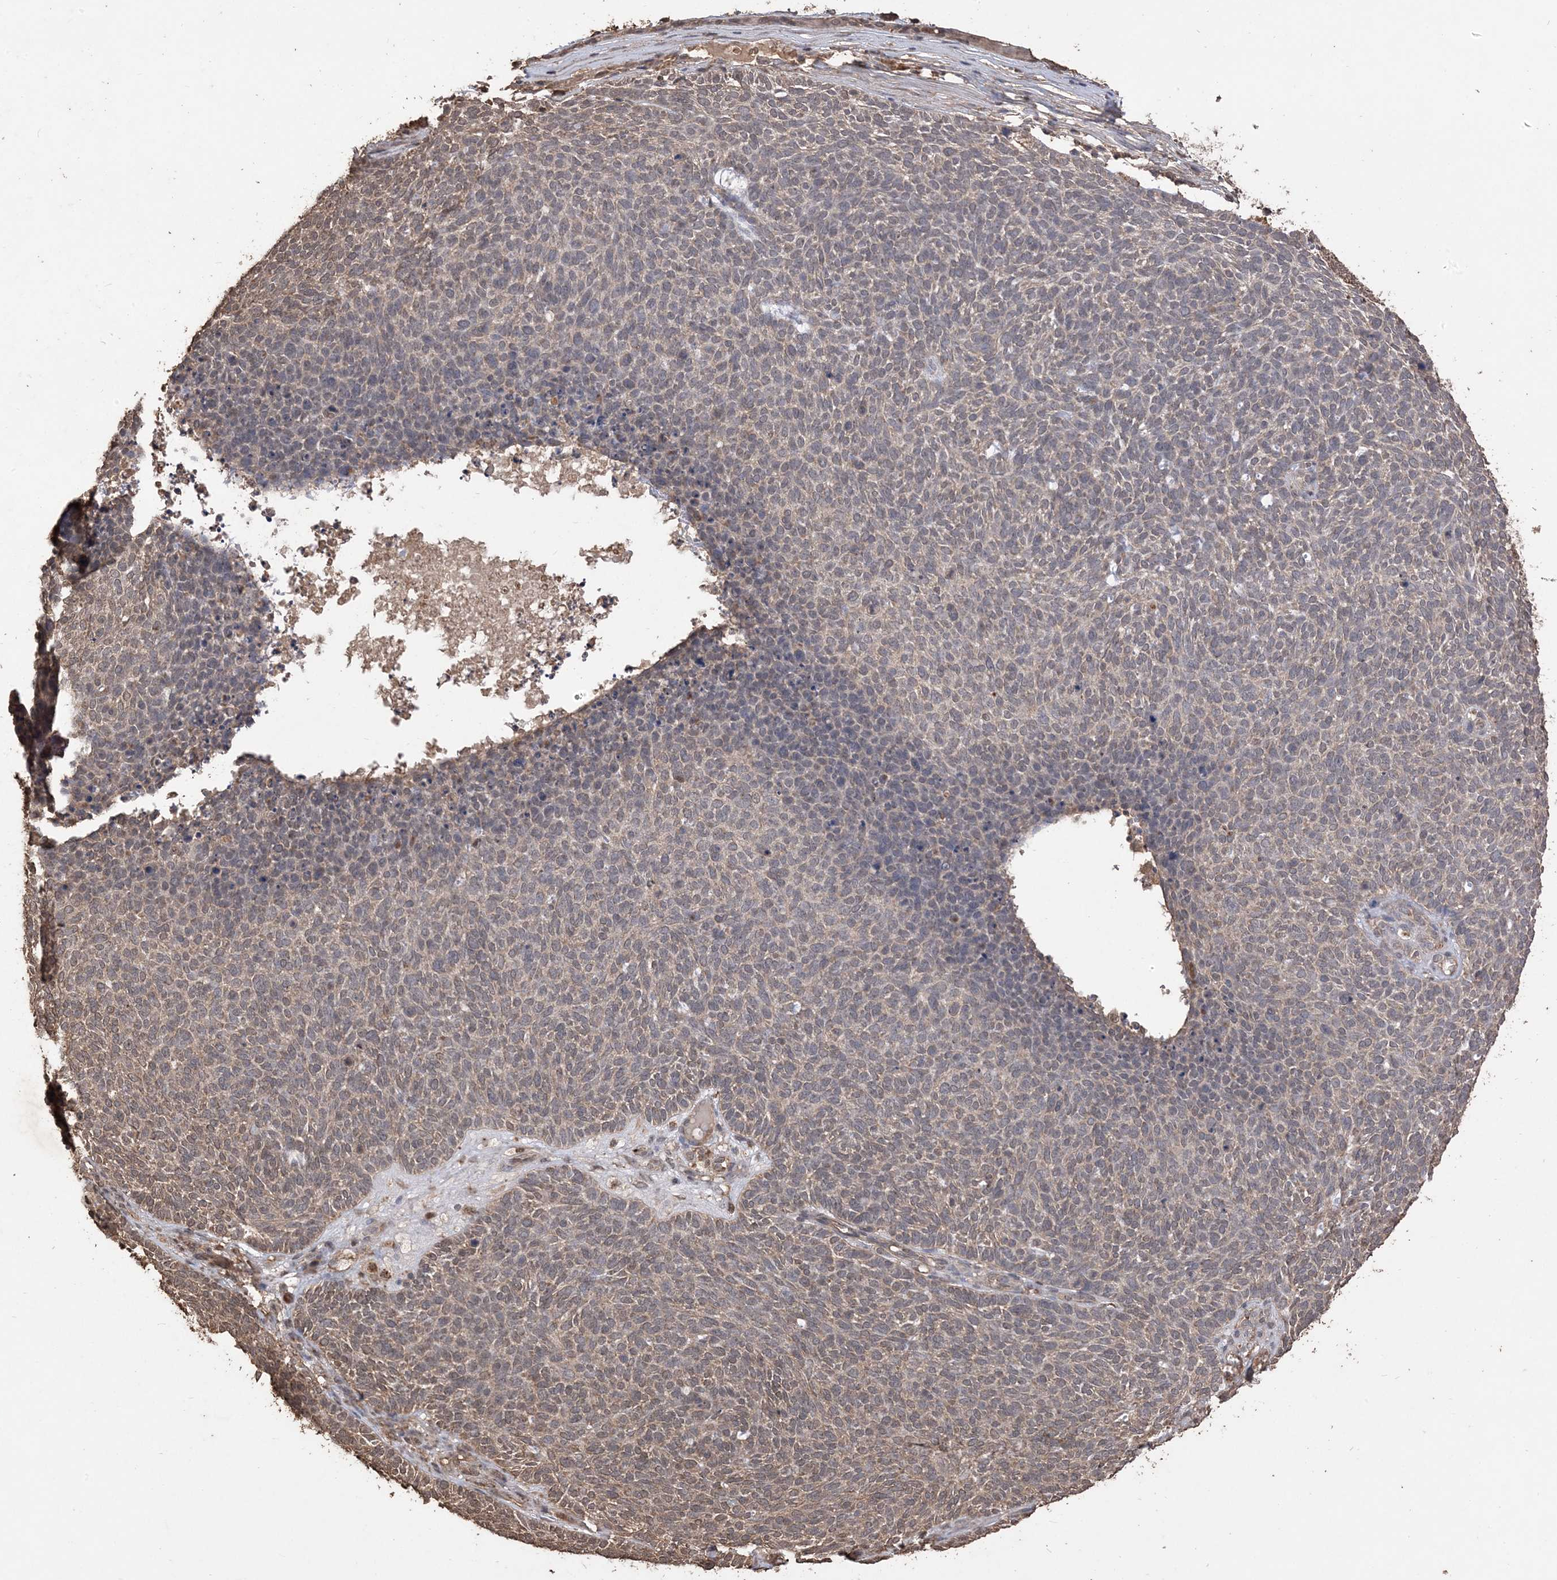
{"staining": {"intensity": "weak", "quantity": "25%-75%", "location": "cytoplasmic/membranous"}, "tissue": "skin cancer", "cell_type": "Tumor cells", "image_type": "cancer", "snomed": [{"axis": "morphology", "description": "Squamous cell carcinoma, NOS"}, {"axis": "topography", "description": "Skin"}], "caption": "Immunohistochemistry (IHC) photomicrograph of neoplastic tissue: human skin cancer (squamous cell carcinoma) stained using immunohistochemistry (IHC) demonstrates low levels of weak protein expression localized specifically in the cytoplasmic/membranous of tumor cells, appearing as a cytoplasmic/membranous brown color.", "gene": "HPS4", "patient": {"sex": "female", "age": 90}}